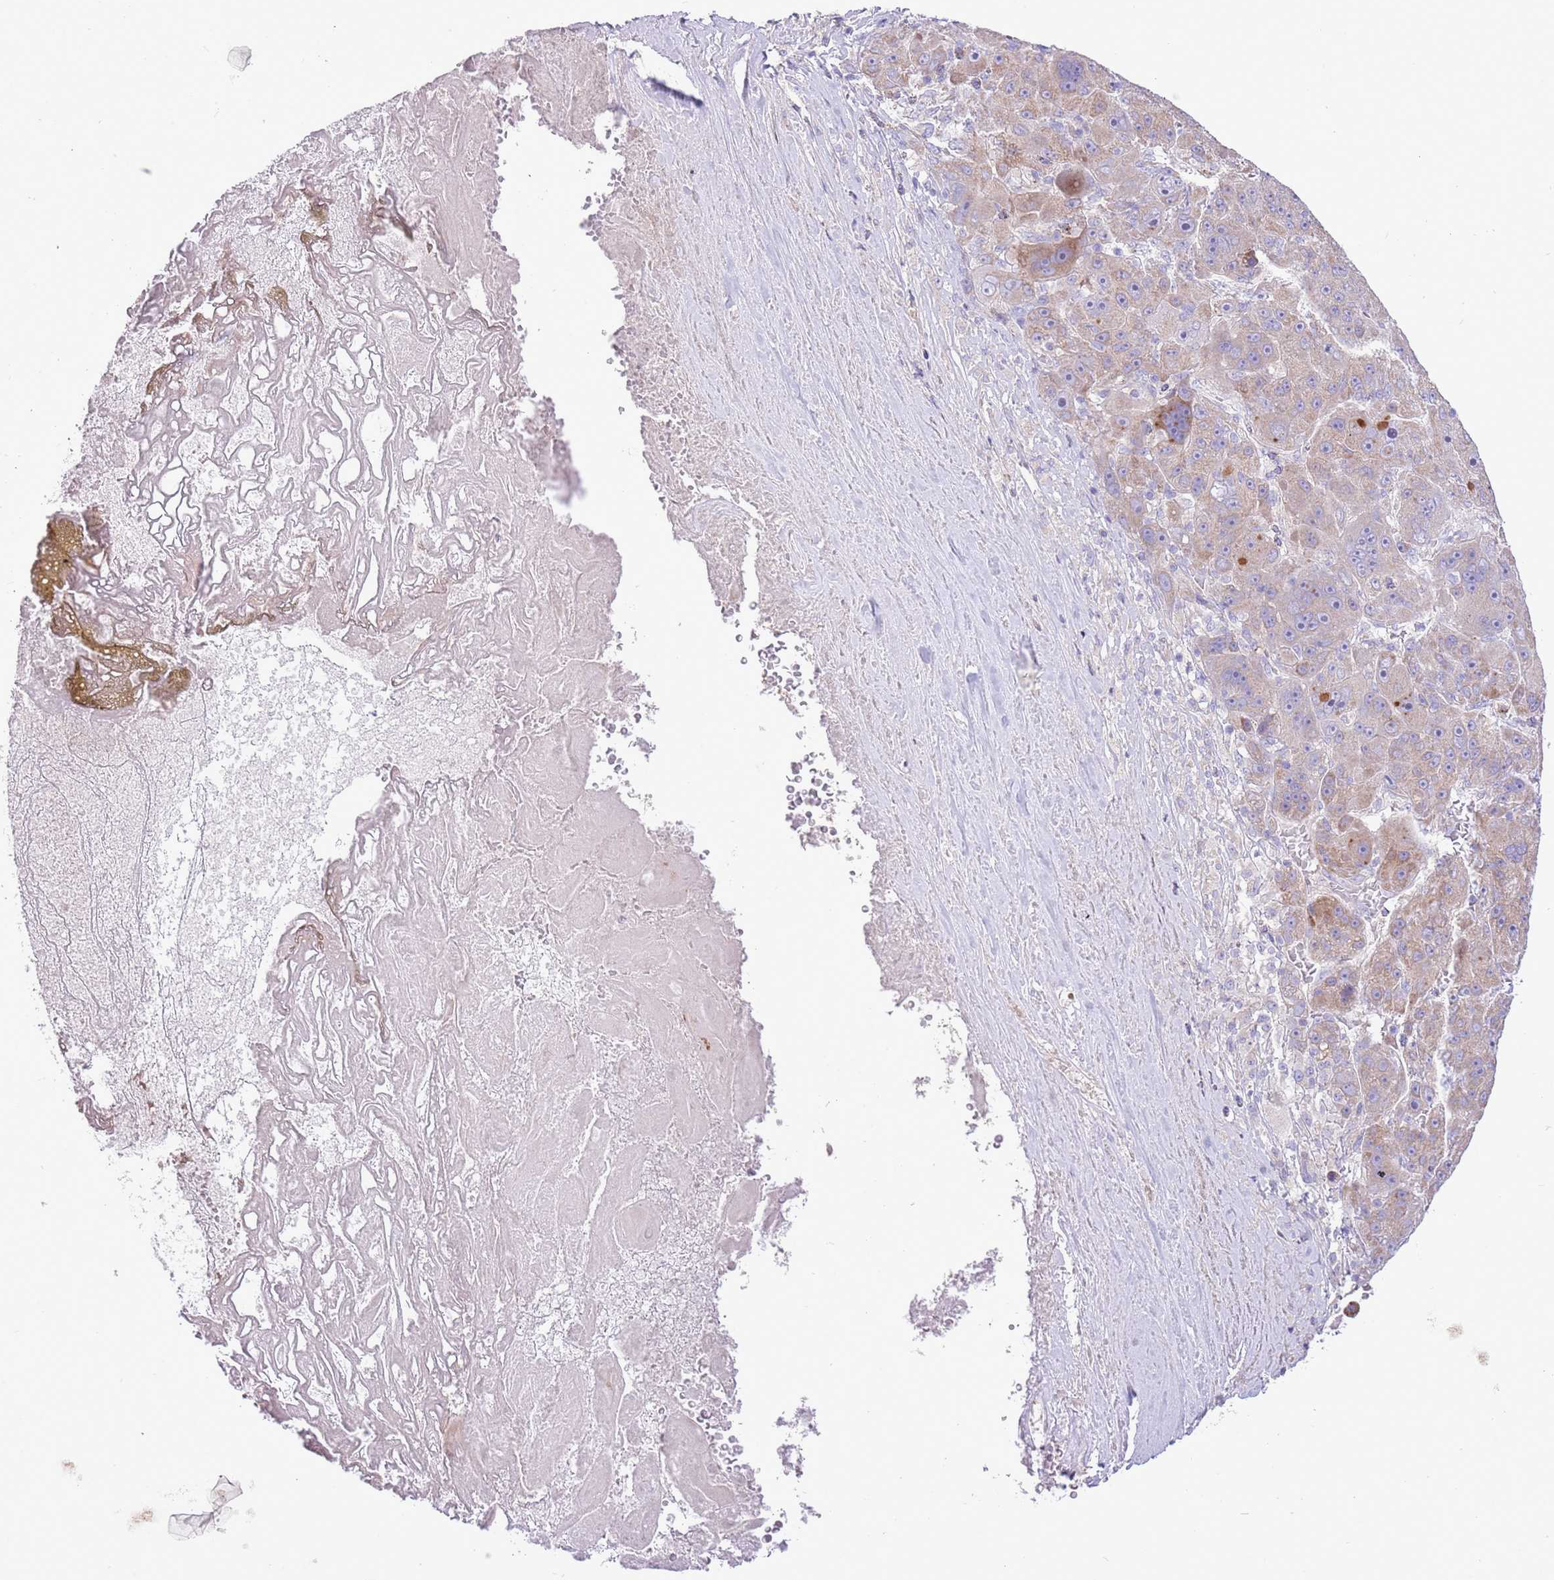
{"staining": {"intensity": "weak", "quantity": "25%-75%", "location": "cytoplasmic/membranous"}, "tissue": "liver cancer", "cell_type": "Tumor cells", "image_type": "cancer", "snomed": [{"axis": "morphology", "description": "Carcinoma, Hepatocellular, NOS"}, {"axis": "topography", "description": "Liver"}], "caption": "Liver cancer (hepatocellular carcinoma) stained for a protein demonstrates weak cytoplasmic/membranous positivity in tumor cells. The protein of interest is stained brown, and the nuclei are stained in blue (DAB (3,3'-diaminobenzidine) IHC with brightfield microscopy, high magnification).", "gene": "OAZ2", "patient": {"sex": "male", "age": 76}}